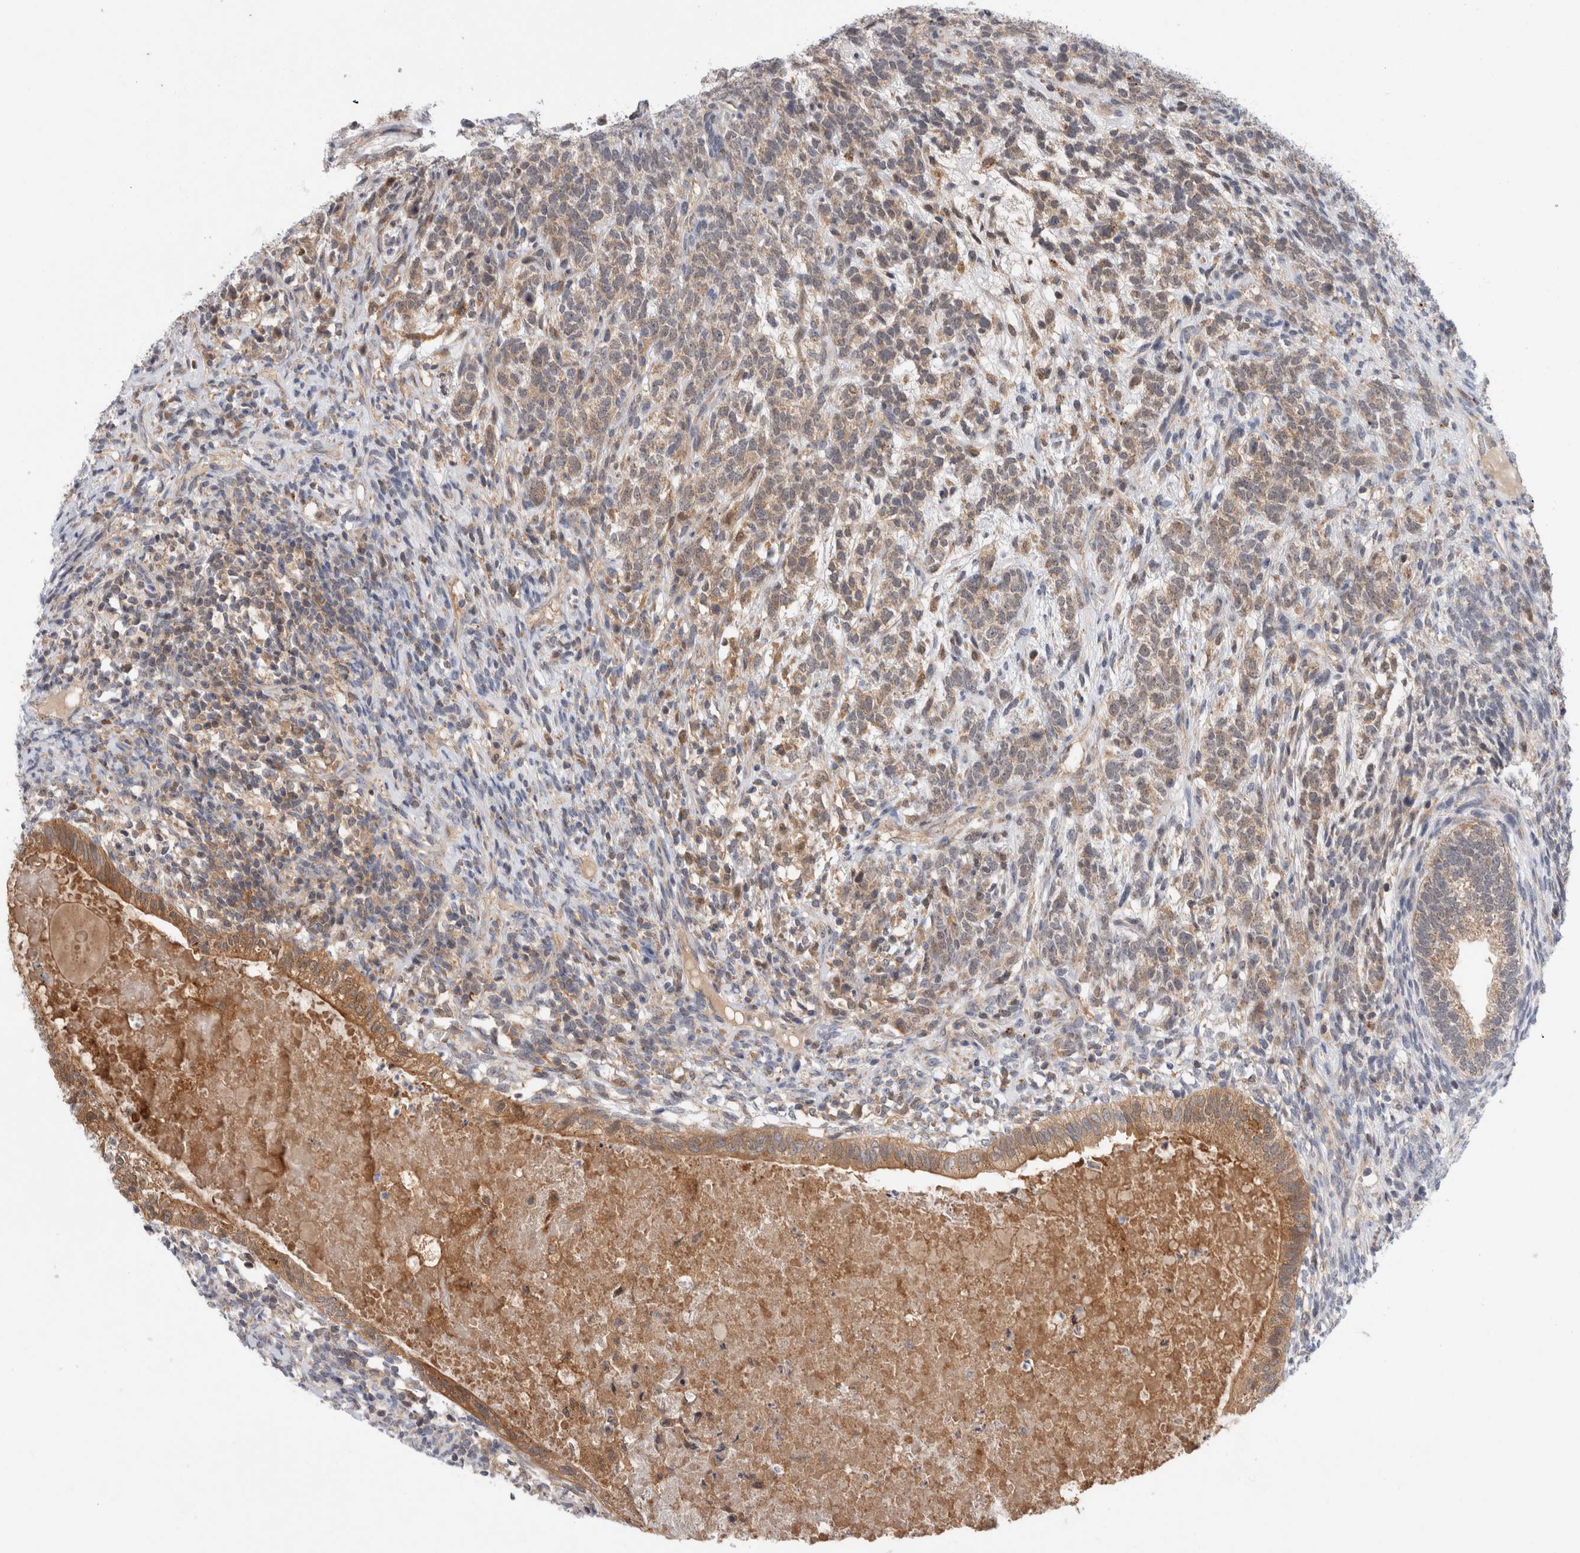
{"staining": {"intensity": "weak", "quantity": ">75%", "location": "cytoplasmic/membranous"}, "tissue": "testis cancer", "cell_type": "Tumor cells", "image_type": "cancer", "snomed": [{"axis": "morphology", "description": "Seminoma, NOS"}, {"axis": "morphology", "description": "Carcinoma, Embryonal, NOS"}, {"axis": "topography", "description": "Testis"}], "caption": "Human testis seminoma stained with a brown dye shows weak cytoplasmic/membranous positive staining in approximately >75% of tumor cells.", "gene": "MRPL37", "patient": {"sex": "male", "age": 28}}